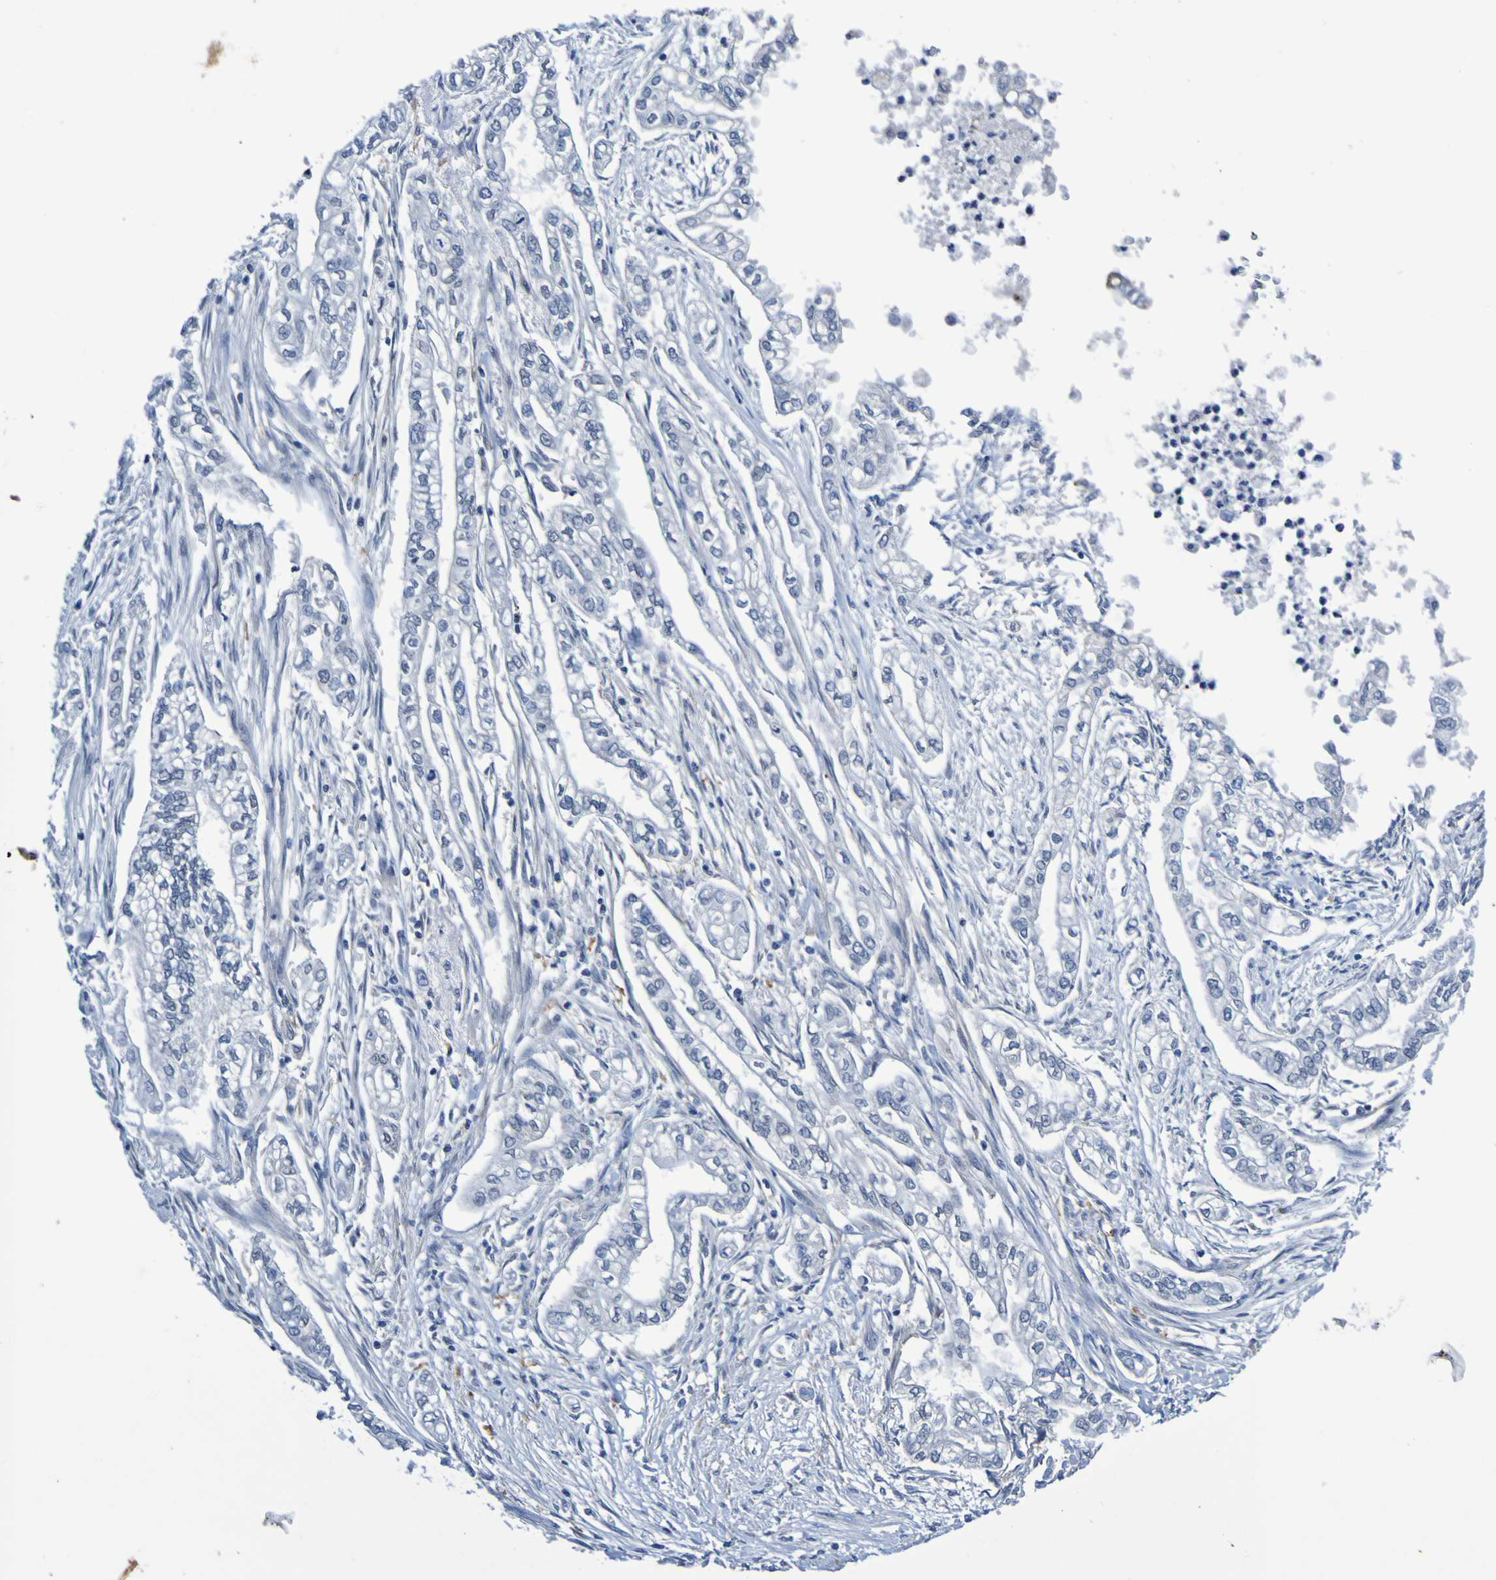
{"staining": {"intensity": "negative", "quantity": "none", "location": "none"}, "tissue": "pancreatic cancer", "cell_type": "Tumor cells", "image_type": "cancer", "snomed": [{"axis": "morphology", "description": "Normal tissue, NOS"}, {"axis": "topography", "description": "Pancreas"}], "caption": "Pancreatic cancer stained for a protein using immunohistochemistry (IHC) demonstrates no positivity tumor cells.", "gene": "PCGF1", "patient": {"sex": "male", "age": 42}}